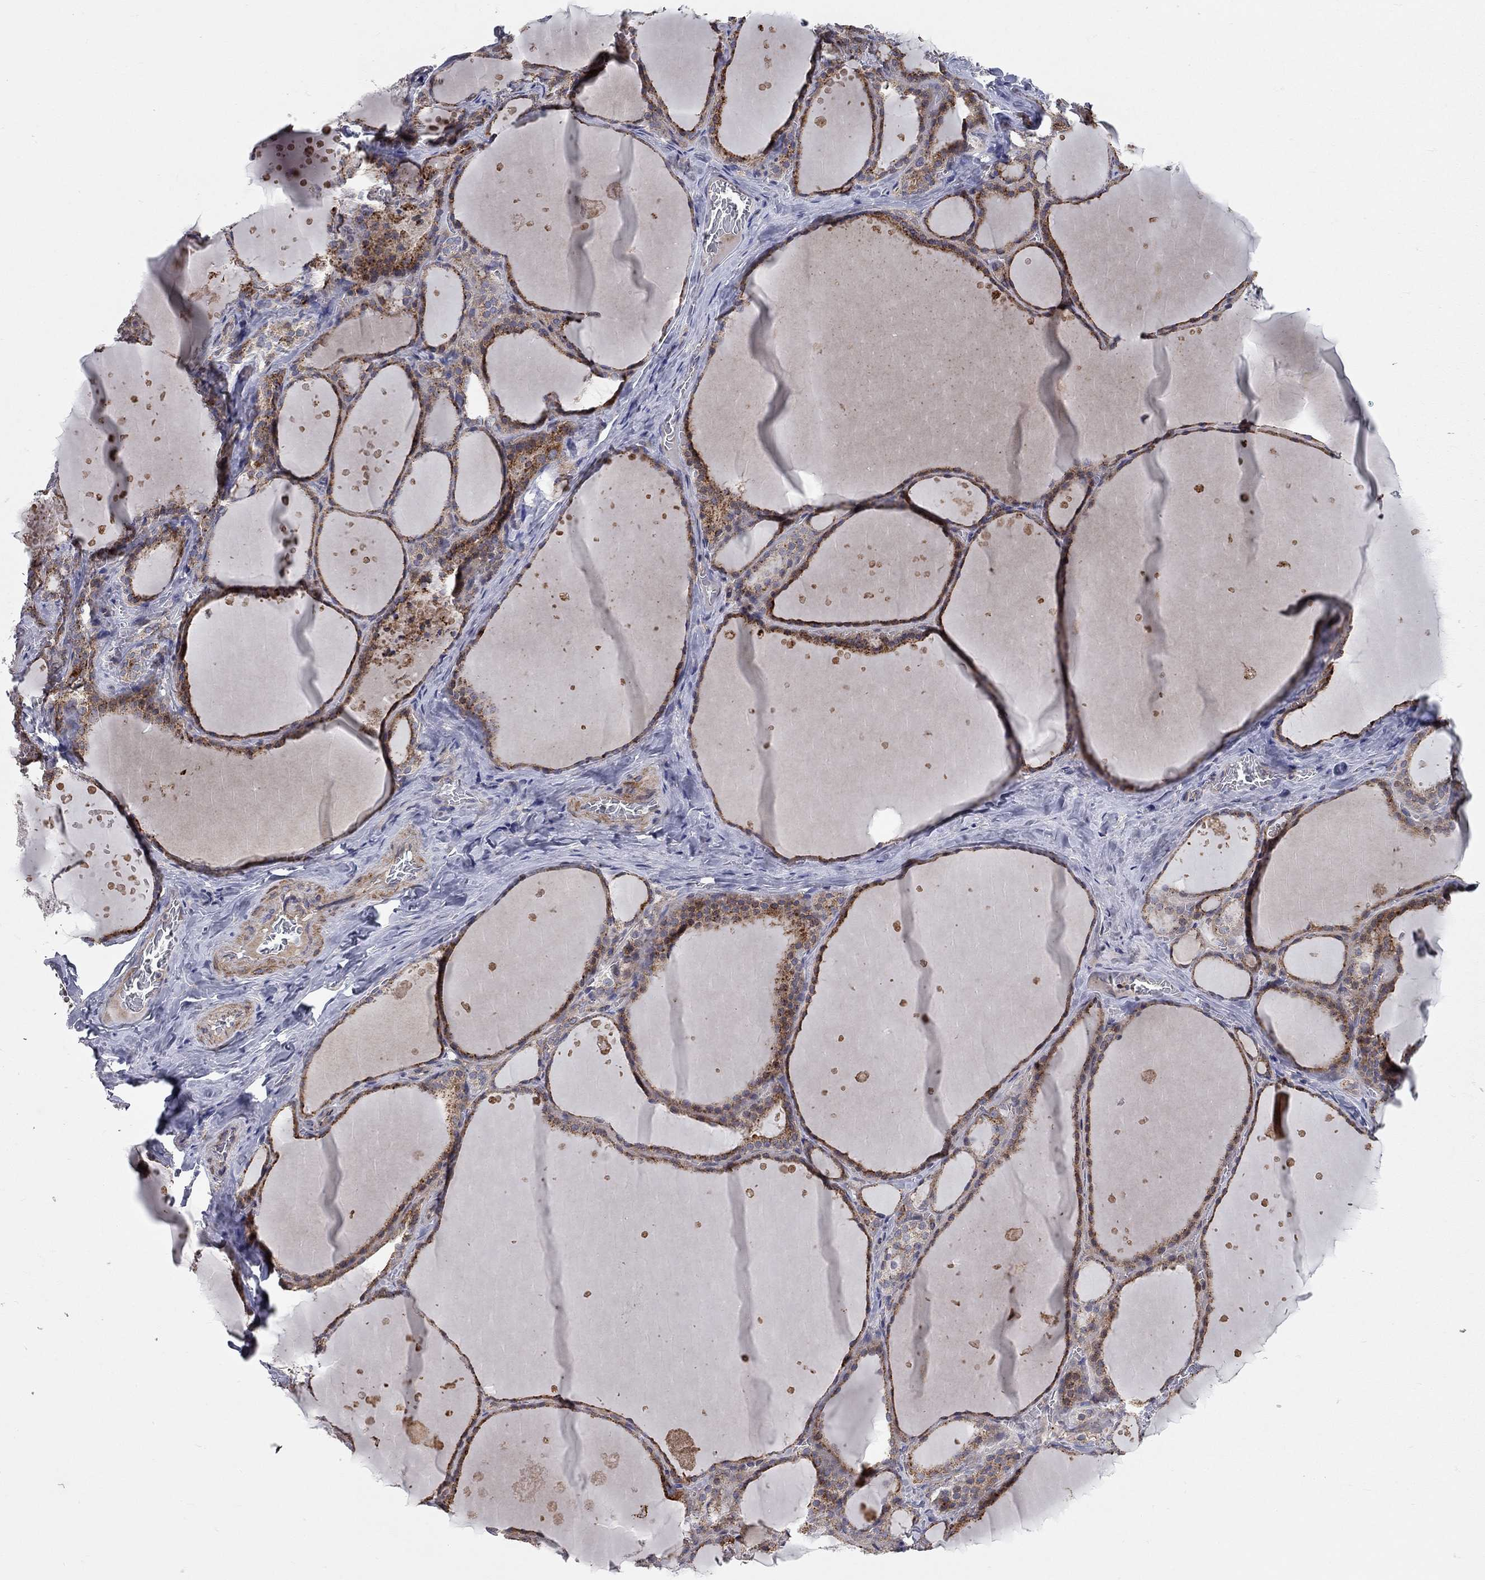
{"staining": {"intensity": "strong", "quantity": "25%-75%", "location": "cytoplasmic/membranous"}, "tissue": "thyroid gland", "cell_type": "Glandular cells", "image_type": "normal", "snomed": [{"axis": "morphology", "description": "Normal tissue, NOS"}, {"axis": "topography", "description": "Thyroid gland"}], "caption": "A photomicrograph showing strong cytoplasmic/membranous positivity in approximately 25%-75% of glandular cells in normal thyroid gland, as visualized by brown immunohistochemical staining.", "gene": "KANSL1L", "patient": {"sex": "male", "age": 63}}